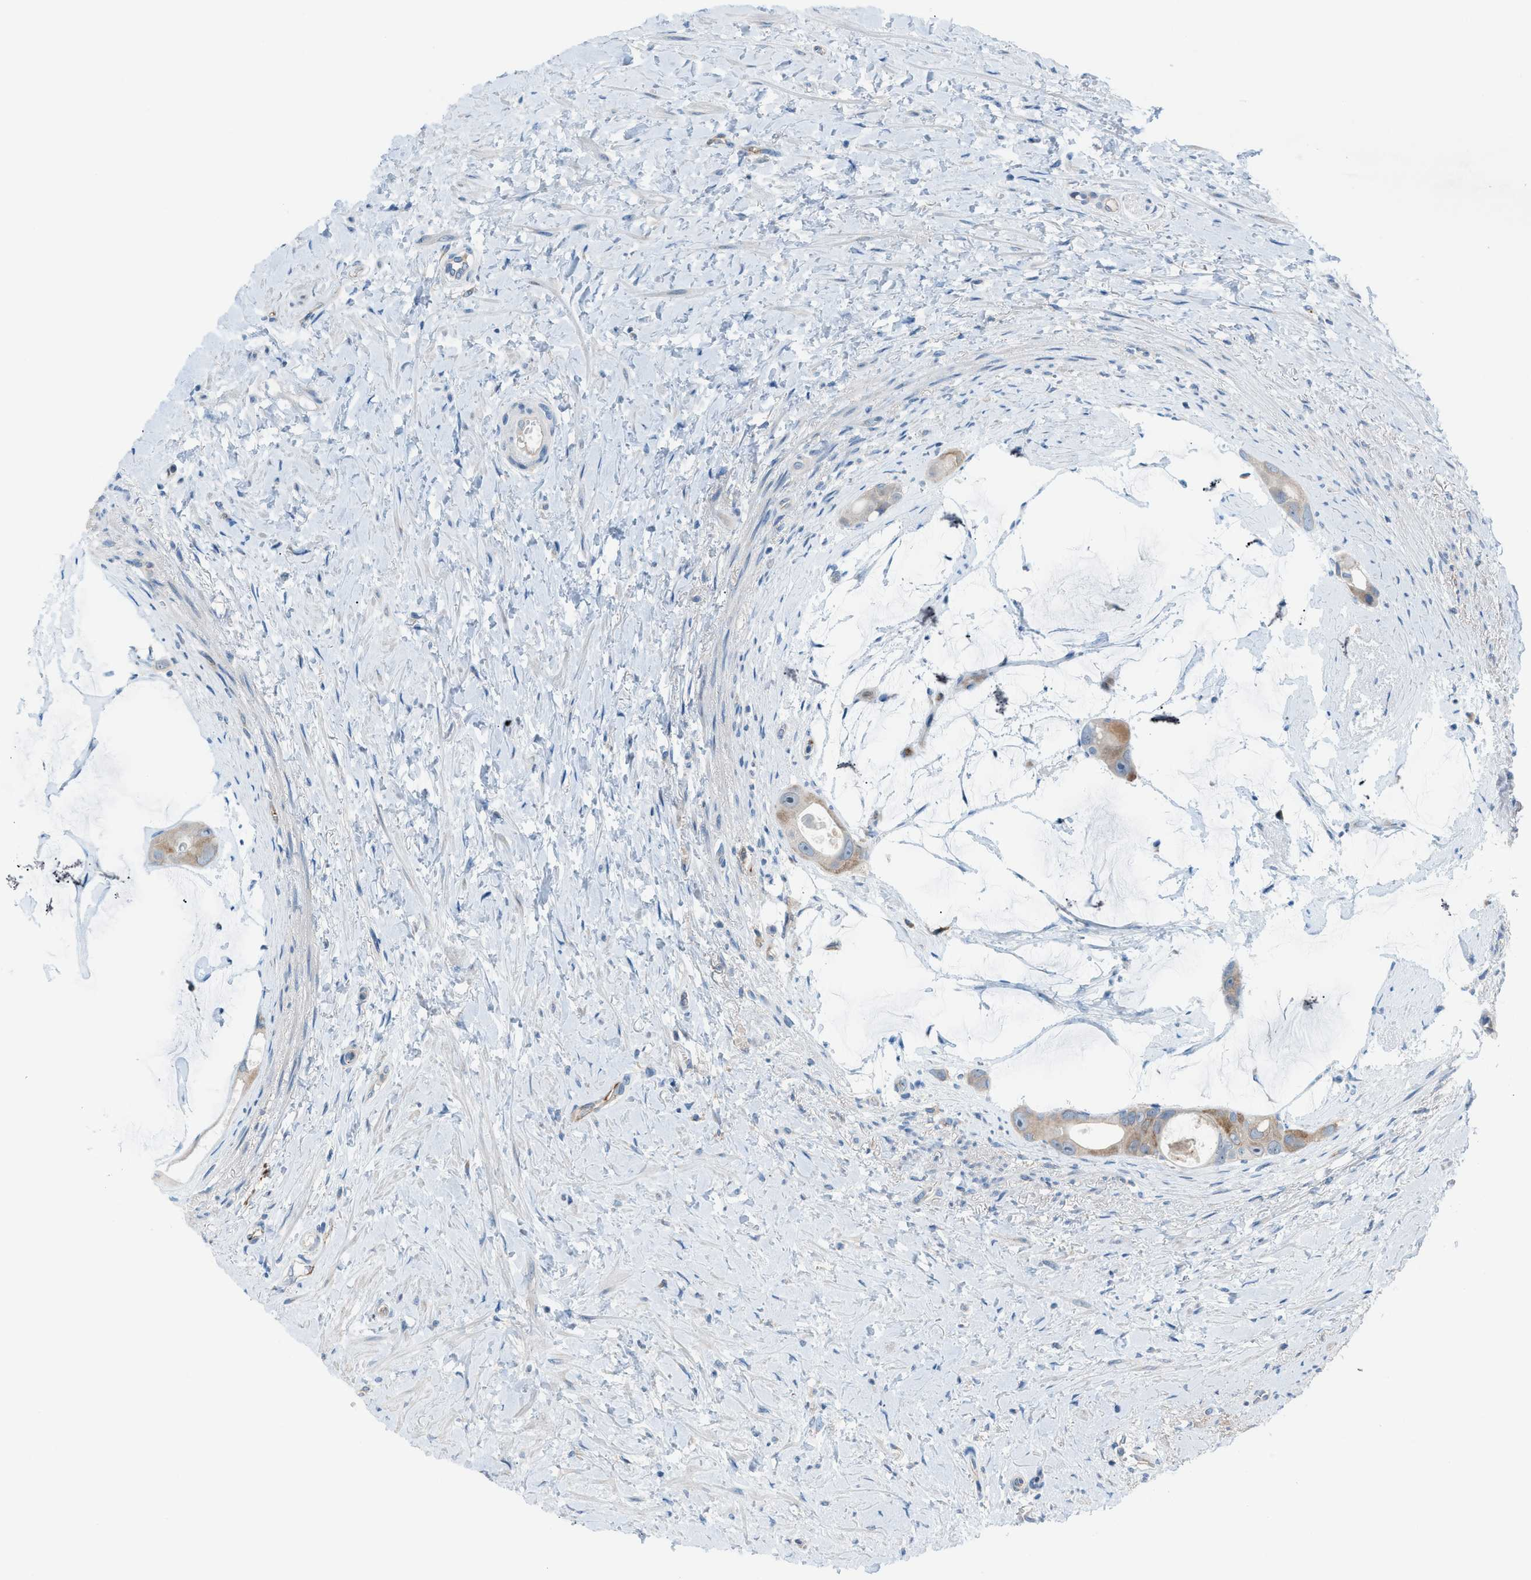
{"staining": {"intensity": "weak", "quantity": "25%-75%", "location": "cytoplasmic/membranous"}, "tissue": "colorectal cancer", "cell_type": "Tumor cells", "image_type": "cancer", "snomed": [{"axis": "morphology", "description": "Adenocarcinoma, NOS"}, {"axis": "topography", "description": "Rectum"}], "caption": "Colorectal cancer (adenocarcinoma) was stained to show a protein in brown. There is low levels of weak cytoplasmic/membranous expression in approximately 25%-75% of tumor cells.", "gene": "HEG1", "patient": {"sex": "male", "age": 51}}